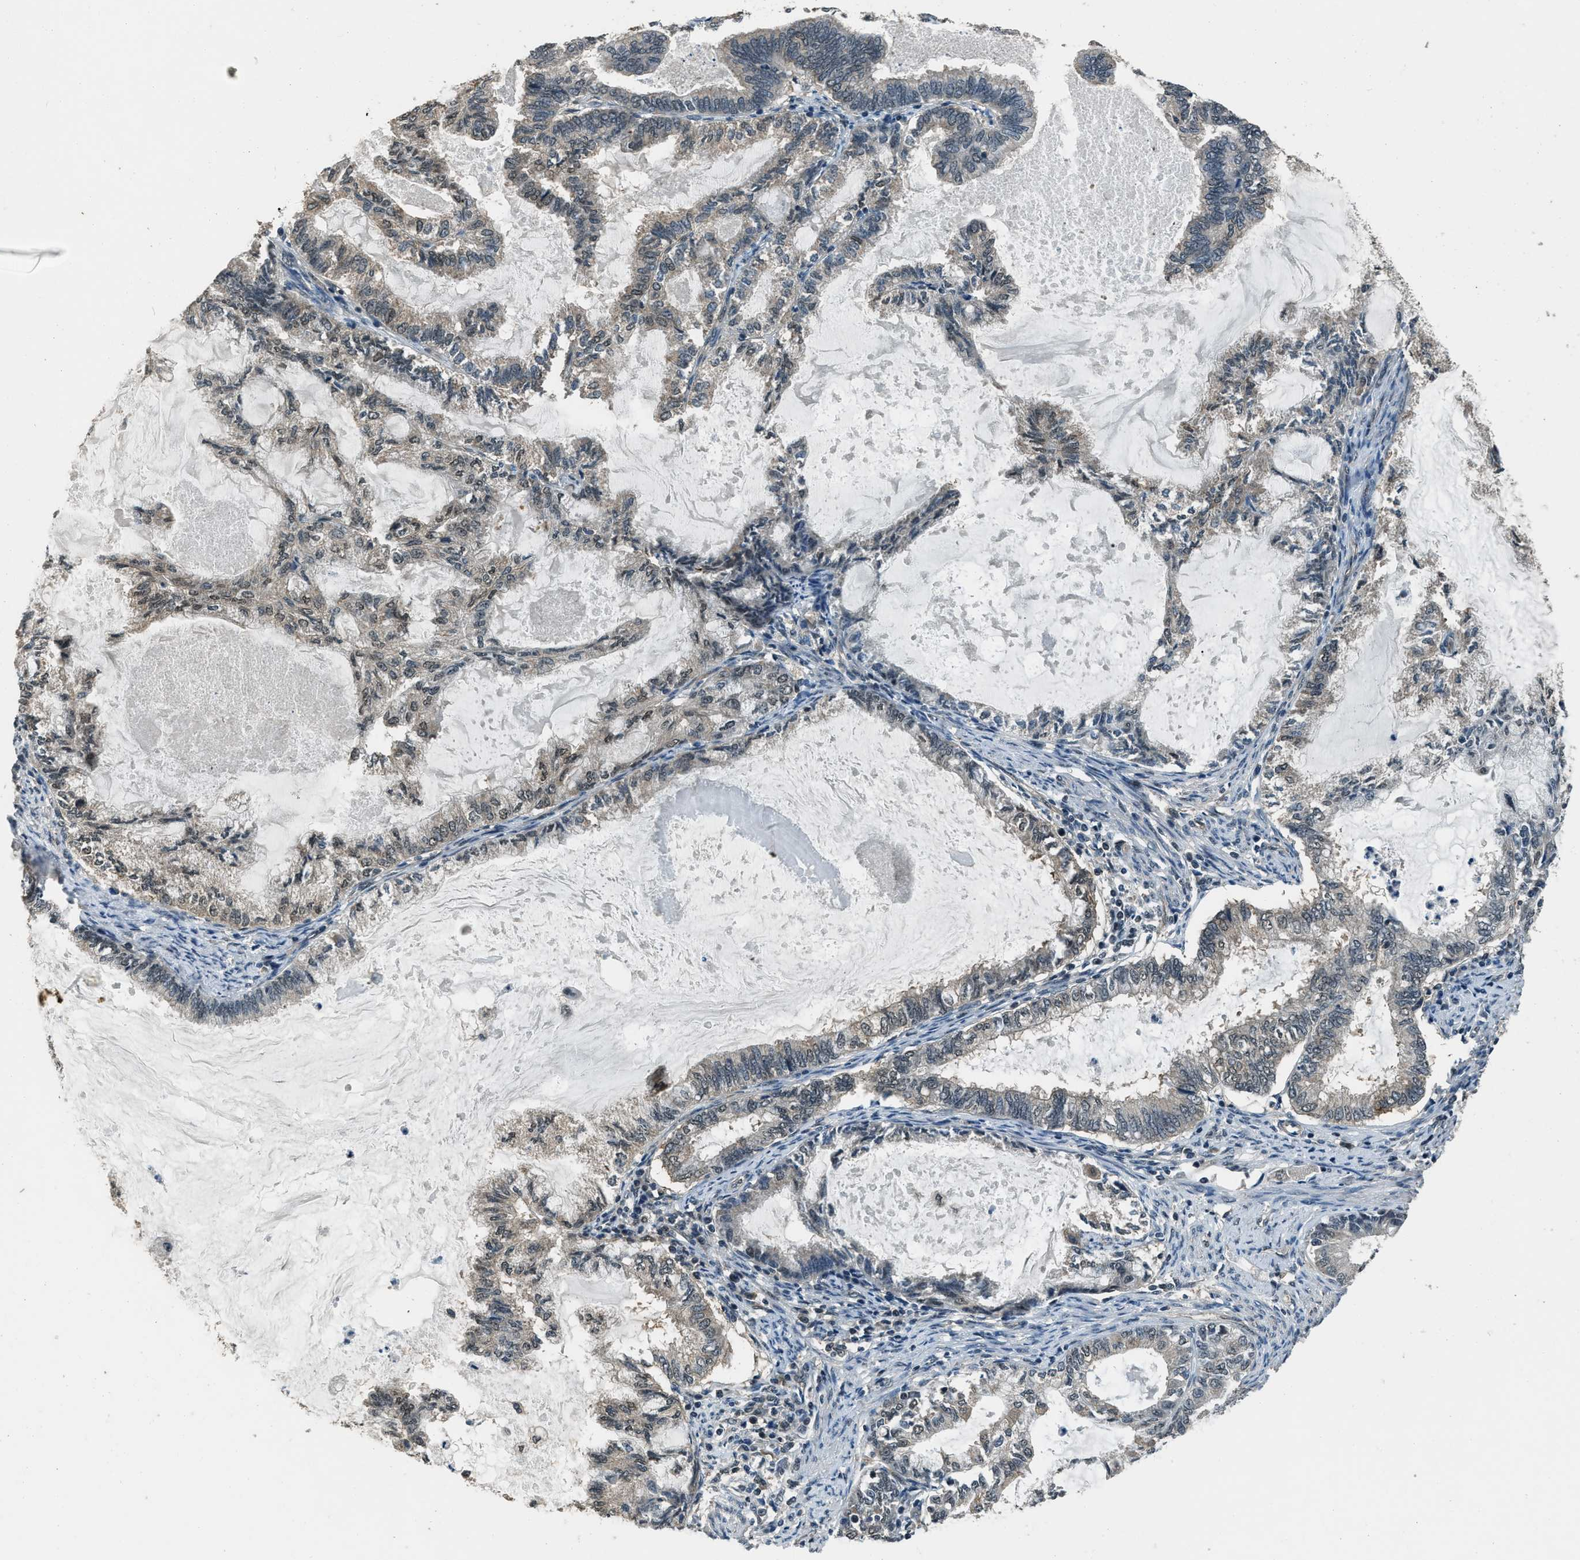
{"staining": {"intensity": "moderate", "quantity": "25%-75%", "location": "cytoplasmic/membranous"}, "tissue": "endometrial cancer", "cell_type": "Tumor cells", "image_type": "cancer", "snomed": [{"axis": "morphology", "description": "Adenocarcinoma, NOS"}, {"axis": "topography", "description": "Endometrium"}], "caption": "This is a histology image of IHC staining of endometrial cancer, which shows moderate expression in the cytoplasmic/membranous of tumor cells.", "gene": "NUDCD3", "patient": {"sex": "female", "age": 86}}